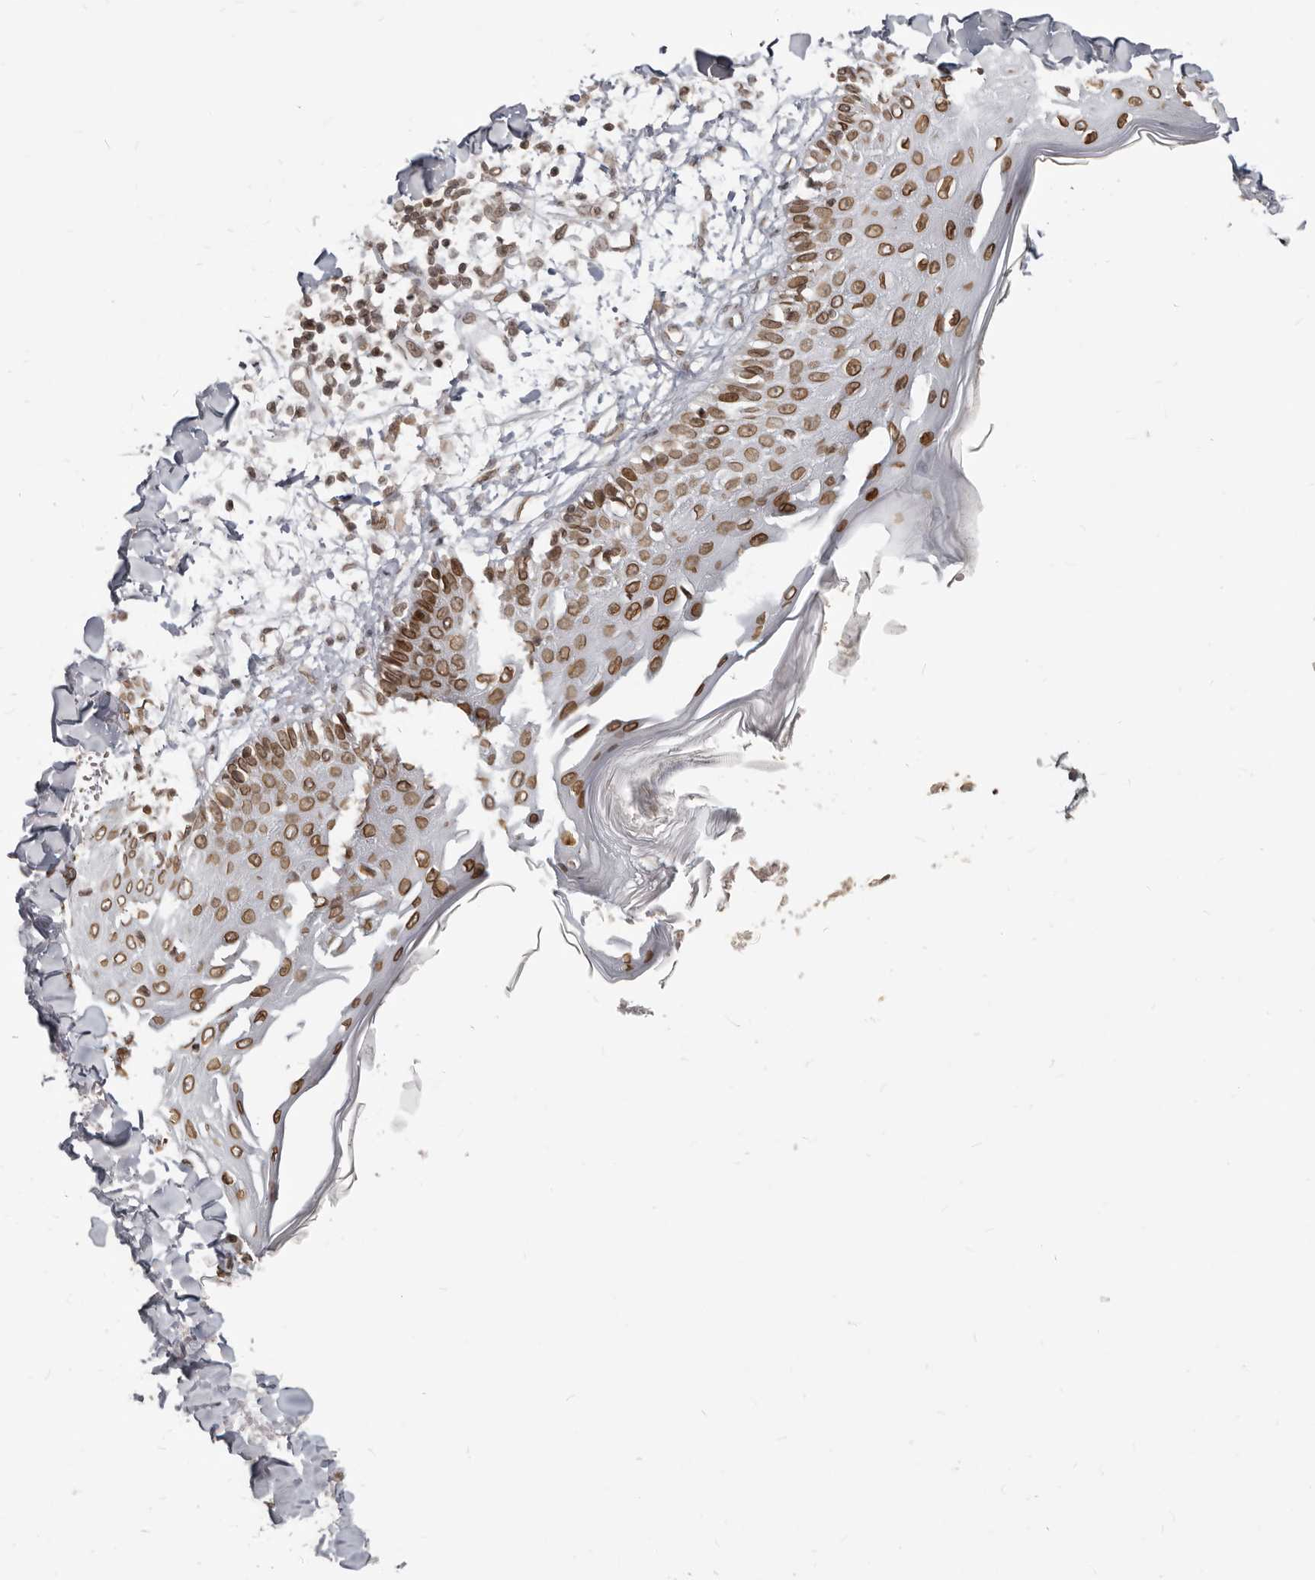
{"staining": {"intensity": "moderate", "quantity": ">75%", "location": "cytoplasmic/membranous,nuclear"}, "tissue": "skin", "cell_type": "Fibroblasts", "image_type": "normal", "snomed": [{"axis": "morphology", "description": "Normal tissue, NOS"}, {"axis": "morphology", "description": "Squamous cell carcinoma, NOS"}, {"axis": "topography", "description": "Skin"}, {"axis": "topography", "description": "Peripheral nerve tissue"}], "caption": "Immunohistochemistry photomicrograph of unremarkable skin: human skin stained using IHC demonstrates medium levels of moderate protein expression localized specifically in the cytoplasmic/membranous,nuclear of fibroblasts, appearing as a cytoplasmic/membranous,nuclear brown color.", "gene": "NUP153", "patient": {"sex": "male", "age": 83}}